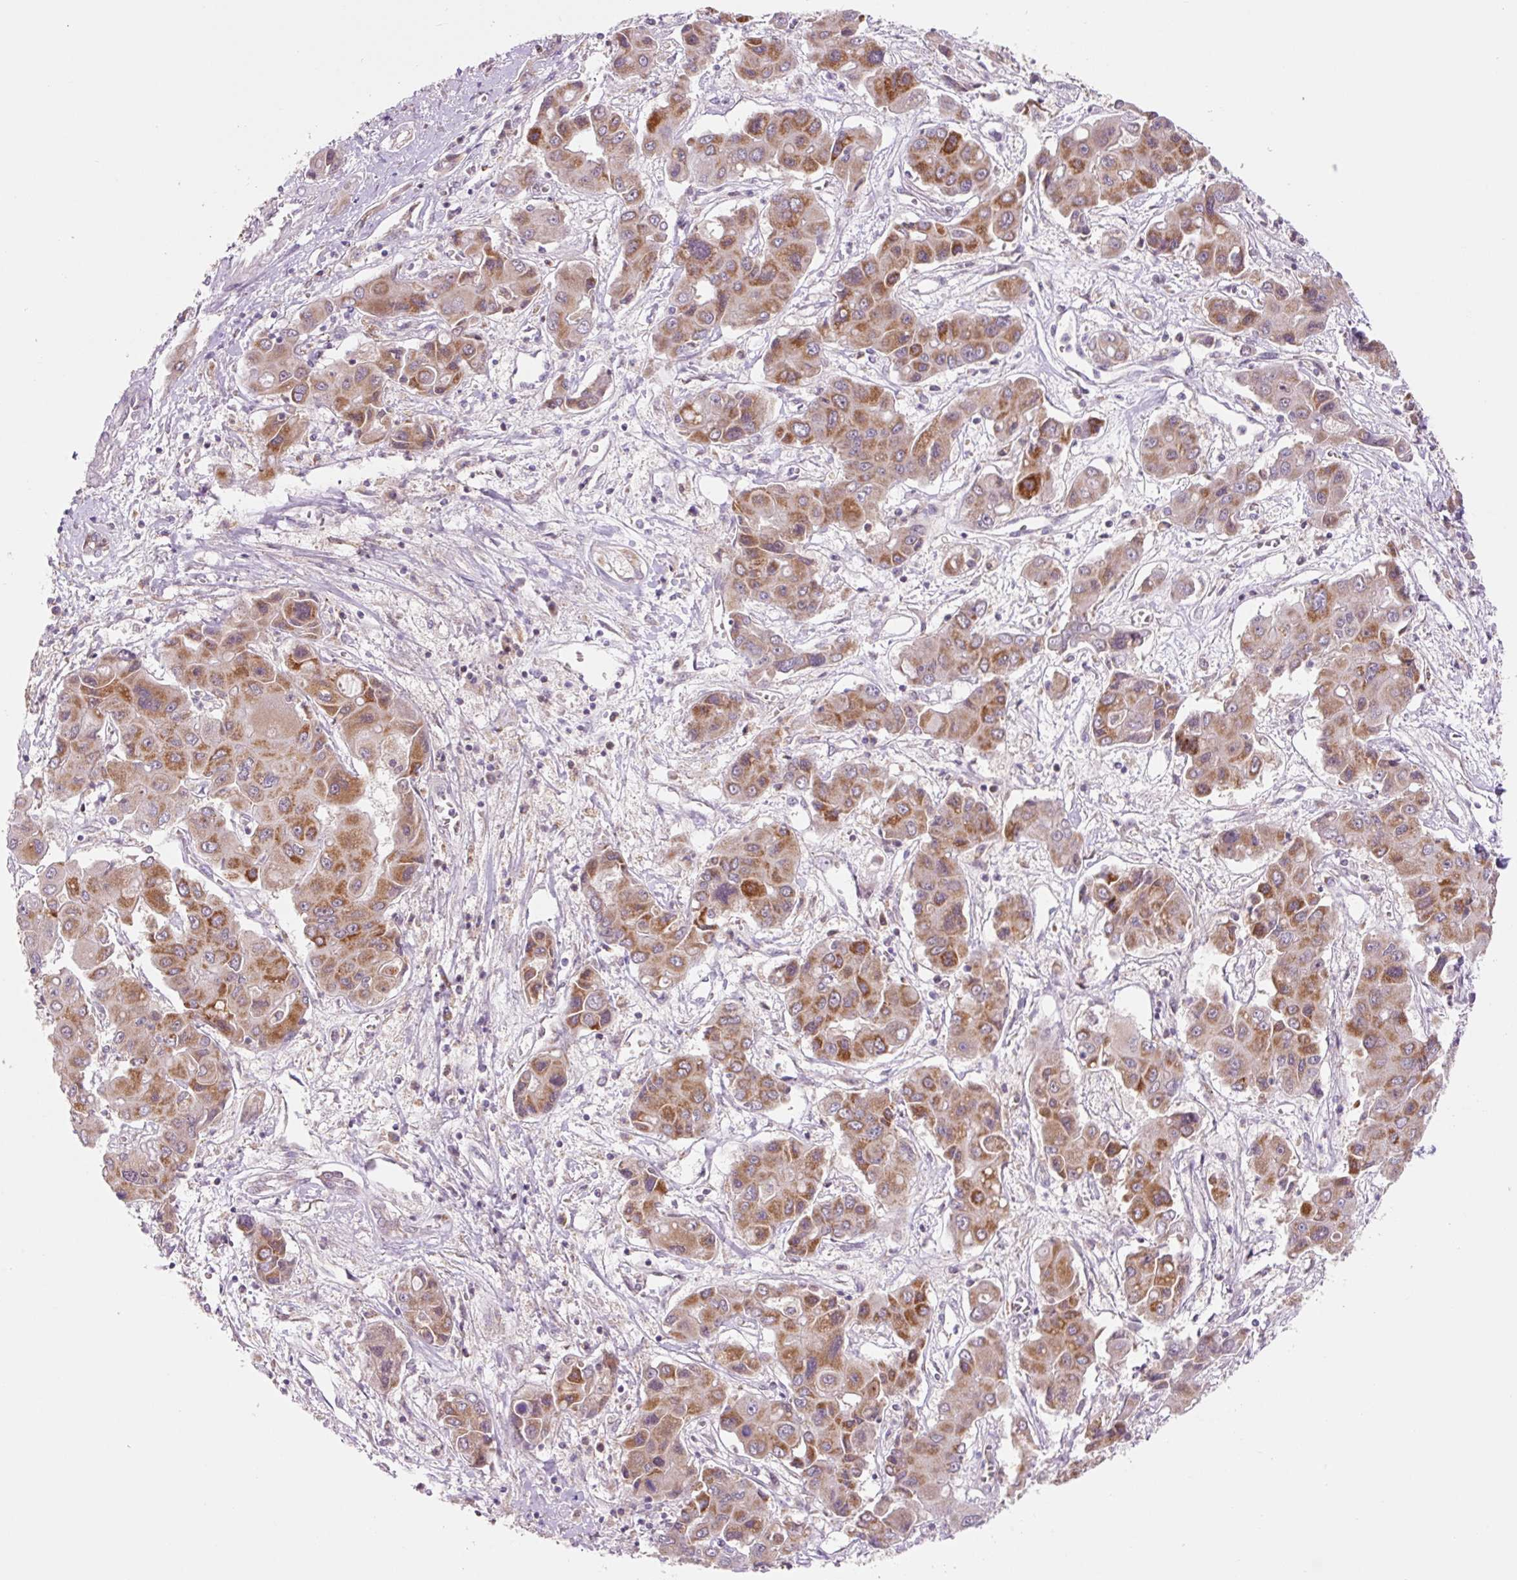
{"staining": {"intensity": "strong", "quantity": "<25%", "location": "cytoplasmic/membranous"}, "tissue": "liver cancer", "cell_type": "Tumor cells", "image_type": "cancer", "snomed": [{"axis": "morphology", "description": "Cholangiocarcinoma"}, {"axis": "topography", "description": "Liver"}], "caption": "DAB immunohistochemical staining of cholangiocarcinoma (liver) displays strong cytoplasmic/membranous protein positivity in about <25% of tumor cells.", "gene": "PCK2", "patient": {"sex": "male", "age": 67}}